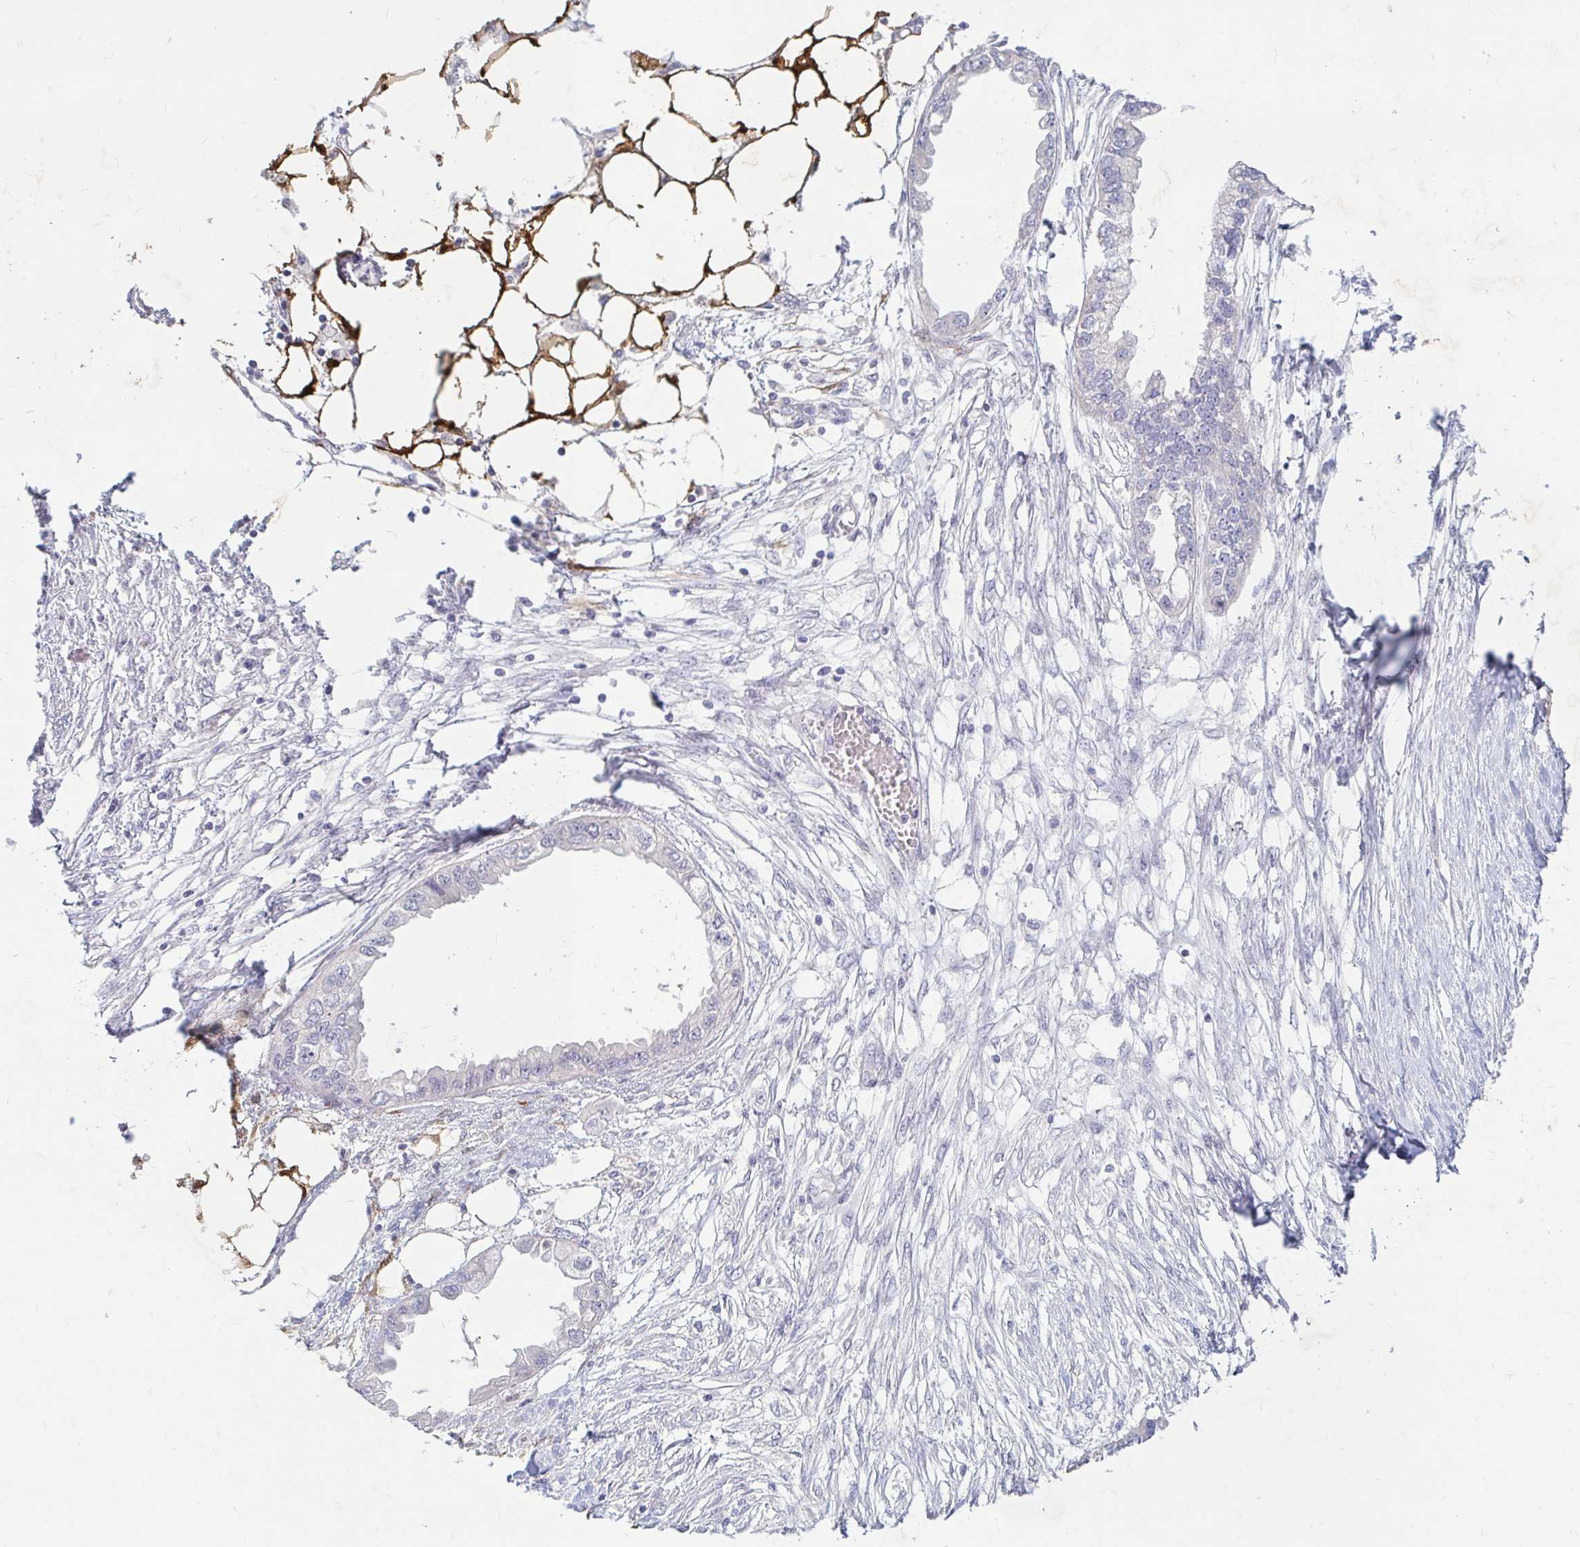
{"staining": {"intensity": "negative", "quantity": "none", "location": "none"}, "tissue": "endometrial cancer", "cell_type": "Tumor cells", "image_type": "cancer", "snomed": [{"axis": "morphology", "description": "Adenocarcinoma, NOS"}, {"axis": "morphology", "description": "Adenocarcinoma, metastatic, NOS"}, {"axis": "topography", "description": "Adipose tissue"}, {"axis": "topography", "description": "Endometrium"}], "caption": "An image of adenocarcinoma (endometrial) stained for a protein demonstrates no brown staining in tumor cells.", "gene": "ADH1A", "patient": {"sex": "female", "age": 67}}